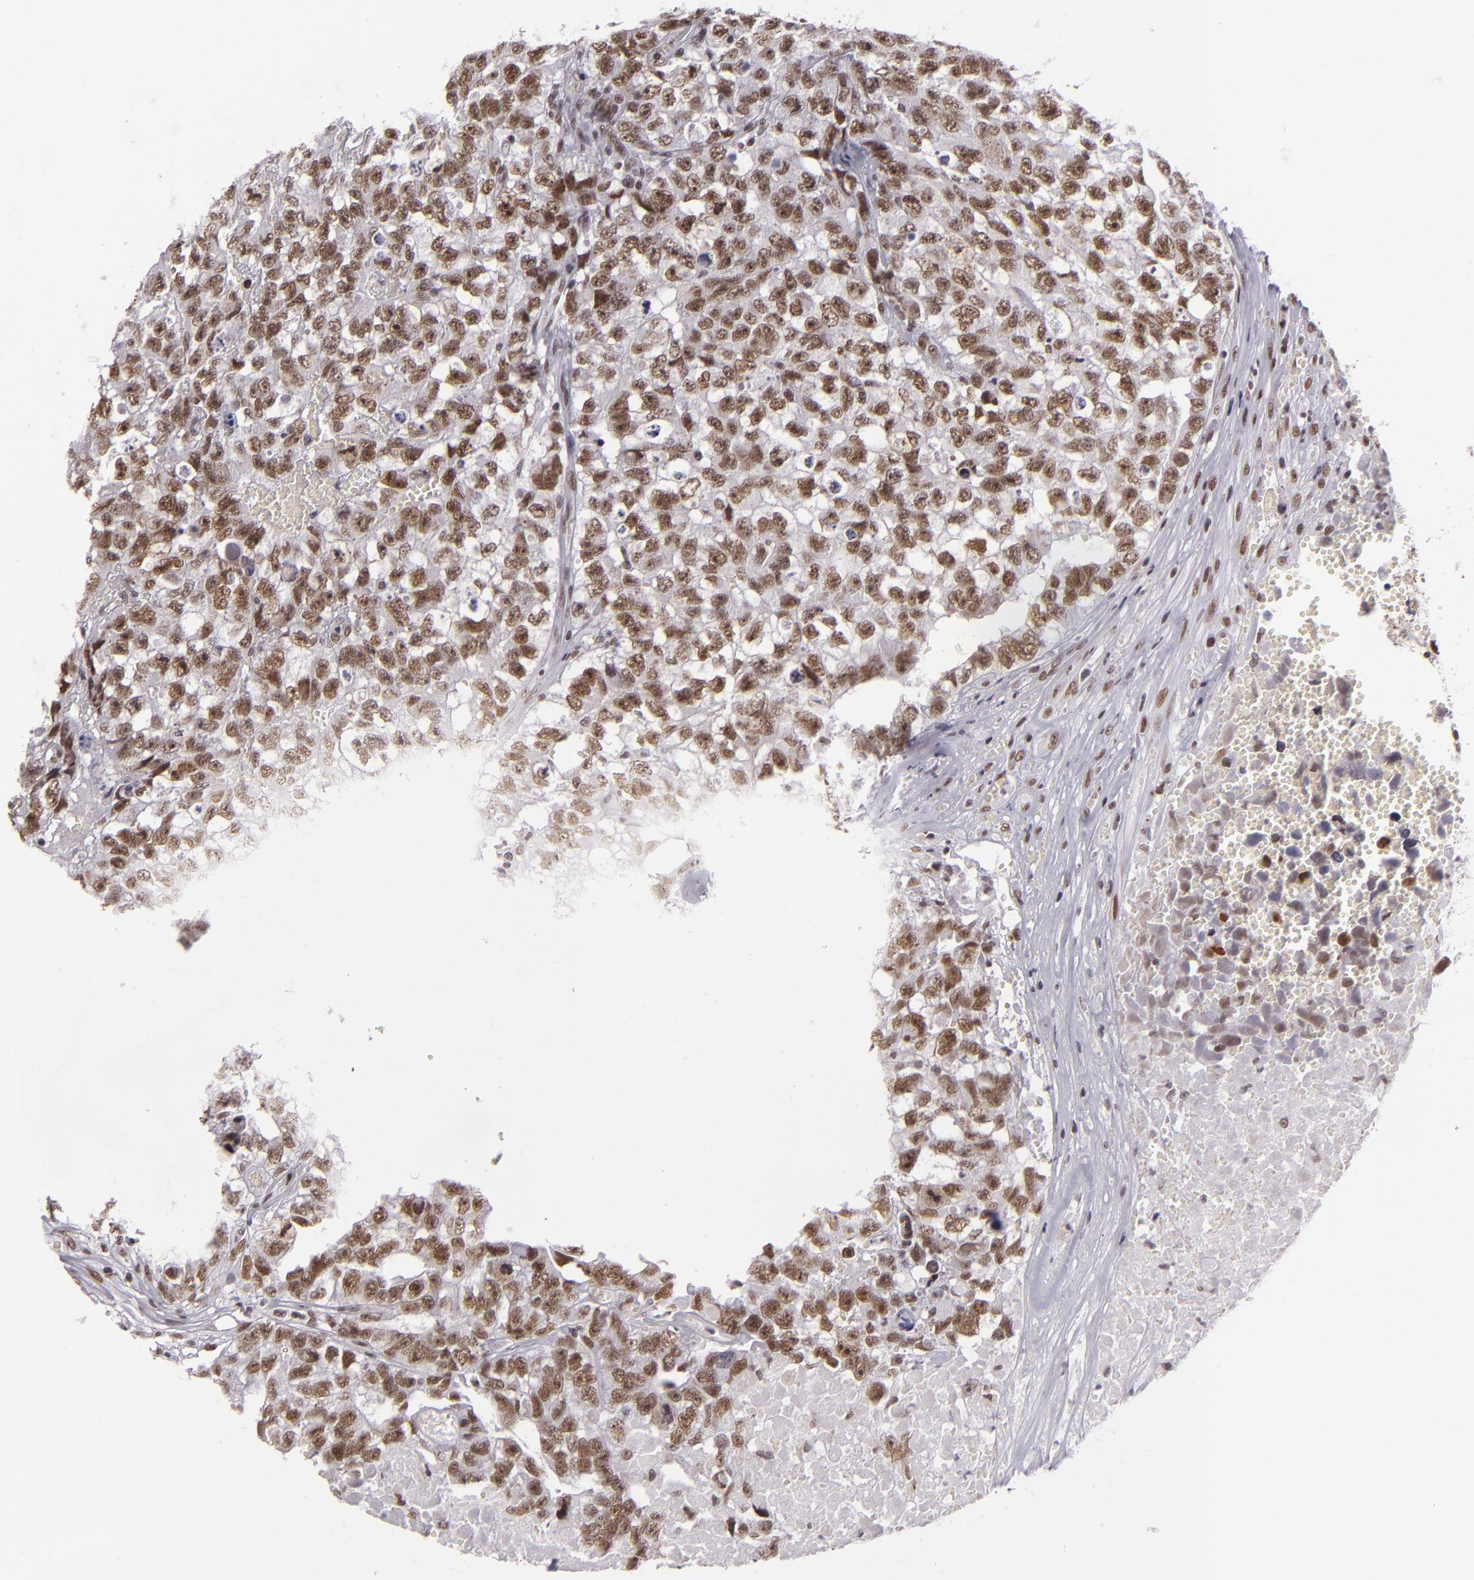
{"staining": {"intensity": "moderate", "quantity": ">75%", "location": "nuclear"}, "tissue": "testis cancer", "cell_type": "Tumor cells", "image_type": "cancer", "snomed": [{"axis": "morphology", "description": "Carcinoma, Embryonal, NOS"}, {"axis": "topography", "description": "Testis"}], "caption": "A histopathology image showing moderate nuclear staining in approximately >75% of tumor cells in testis cancer, as visualized by brown immunohistochemical staining.", "gene": "BRD8", "patient": {"sex": "male", "age": 31}}